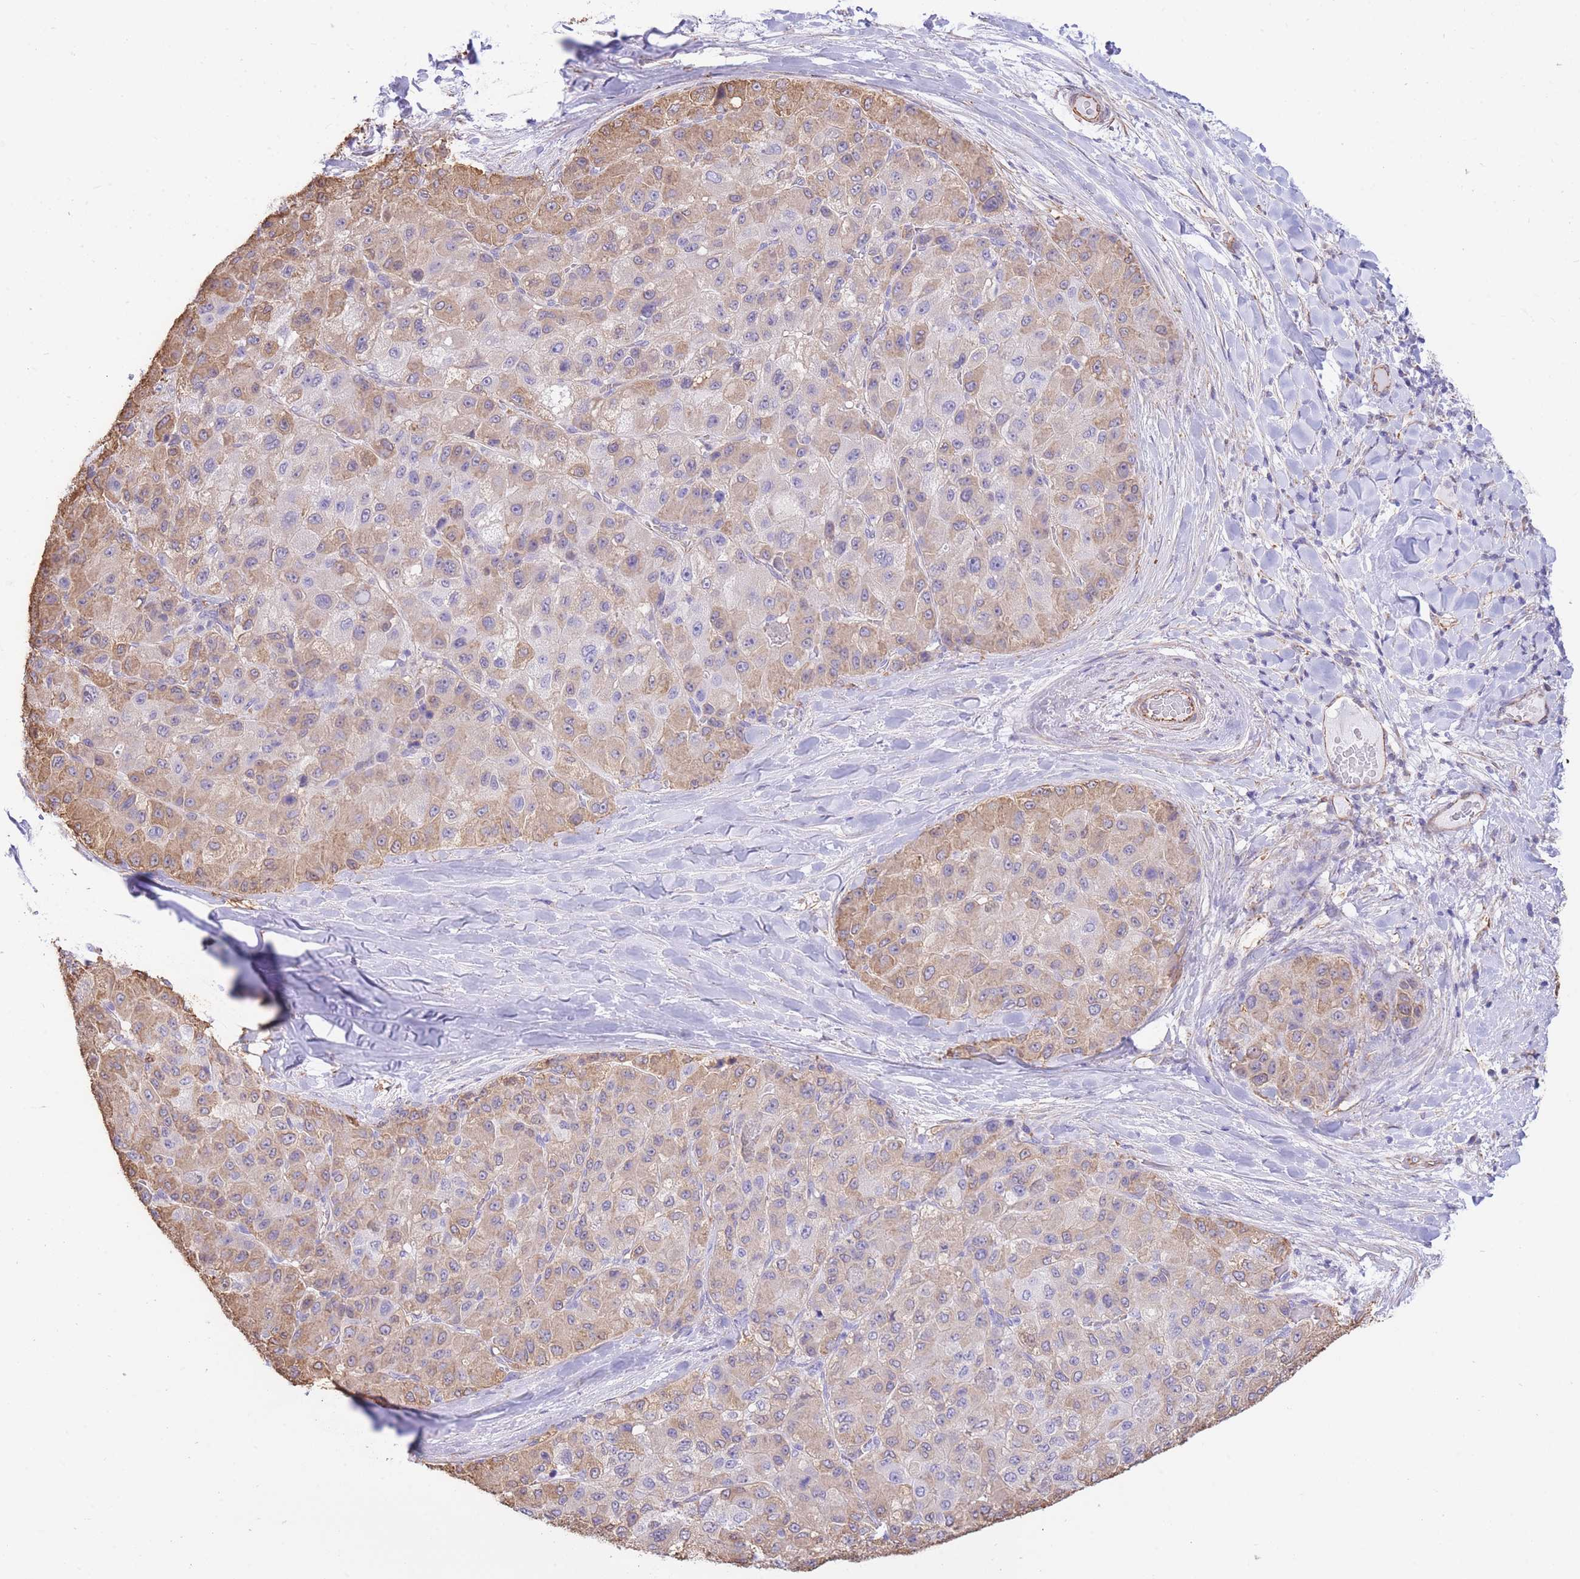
{"staining": {"intensity": "moderate", "quantity": "25%-75%", "location": "cytoplasmic/membranous"}, "tissue": "liver cancer", "cell_type": "Tumor cells", "image_type": "cancer", "snomed": [{"axis": "morphology", "description": "Carcinoma, Hepatocellular, NOS"}, {"axis": "topography", "description": "Liver"}], "caption": "Protein staining by immunohistochemistry exhibits moderate cytoplasmic/membranous staining in approximately 25%-75% of tumor cells in liver hepatocellular carcinoma.", "gene": "PSG8", "patient": {"sex": "male", "age": 80}}